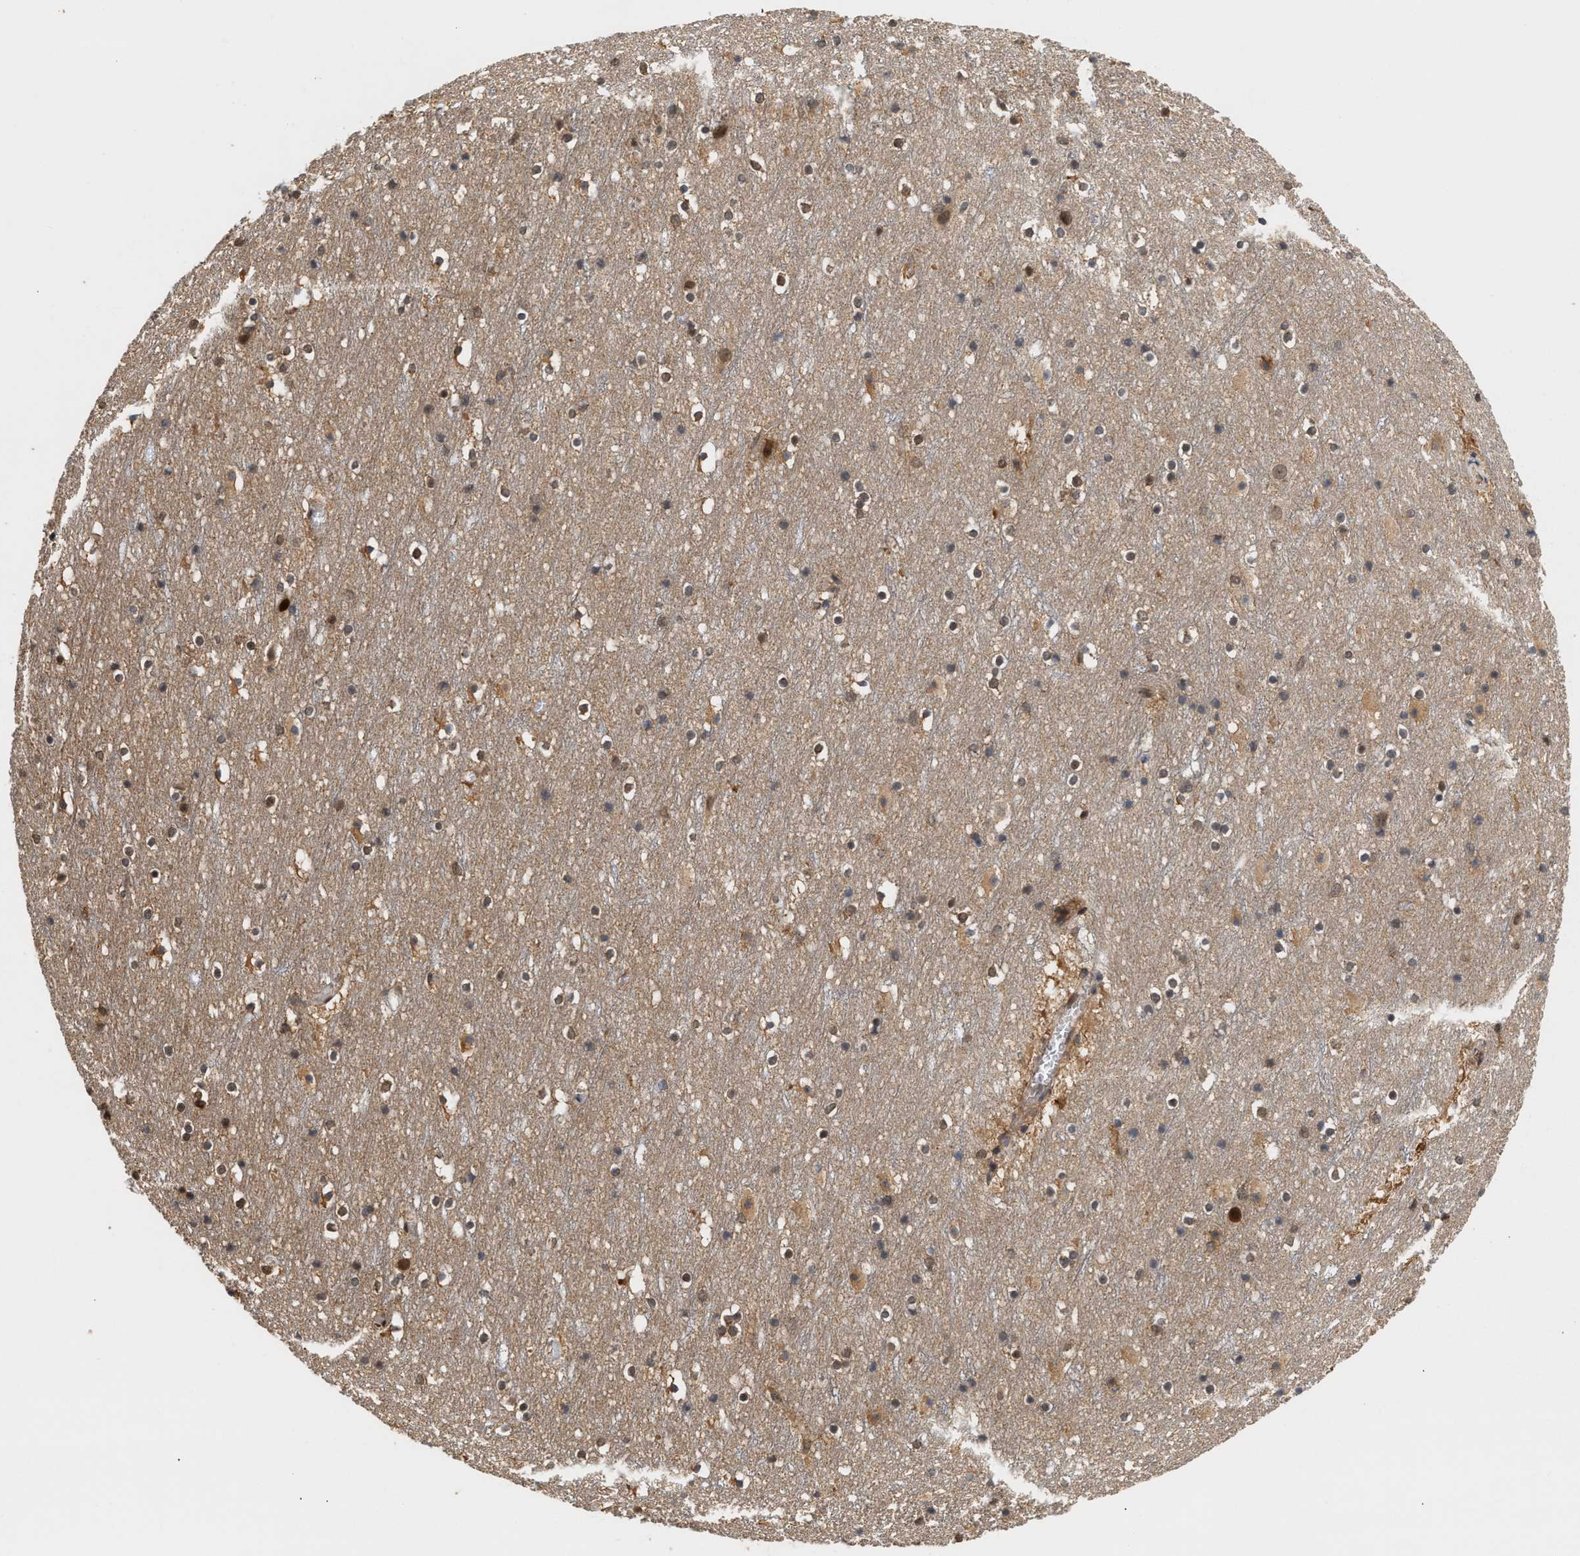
{"staining": {"intensity": "moderate", "quantity": ">75%", "location": "cytoplasmic/membranous,nuclear"}, "tissue": "cerebral cortex", "cell_type": "Endothelial cells", "image_type": "normal", "snomed": [{"axis": "morphology", "description": "Normal tissue, NOS"}, {"axis": "topography", "description": "Cerebral cortex"}], "caption": "Protein staining by immunohistochemistry (IHC) demonstrates moderate cytoplasmic/membranous,nuclear expression in approximately >75% of endothelial cells in normal cerebral cortex. (DAB IHC with brightfield microscopy, high magnification).", "gene": "ABHD5", "patient": {"sex": "male", "age": 45}}